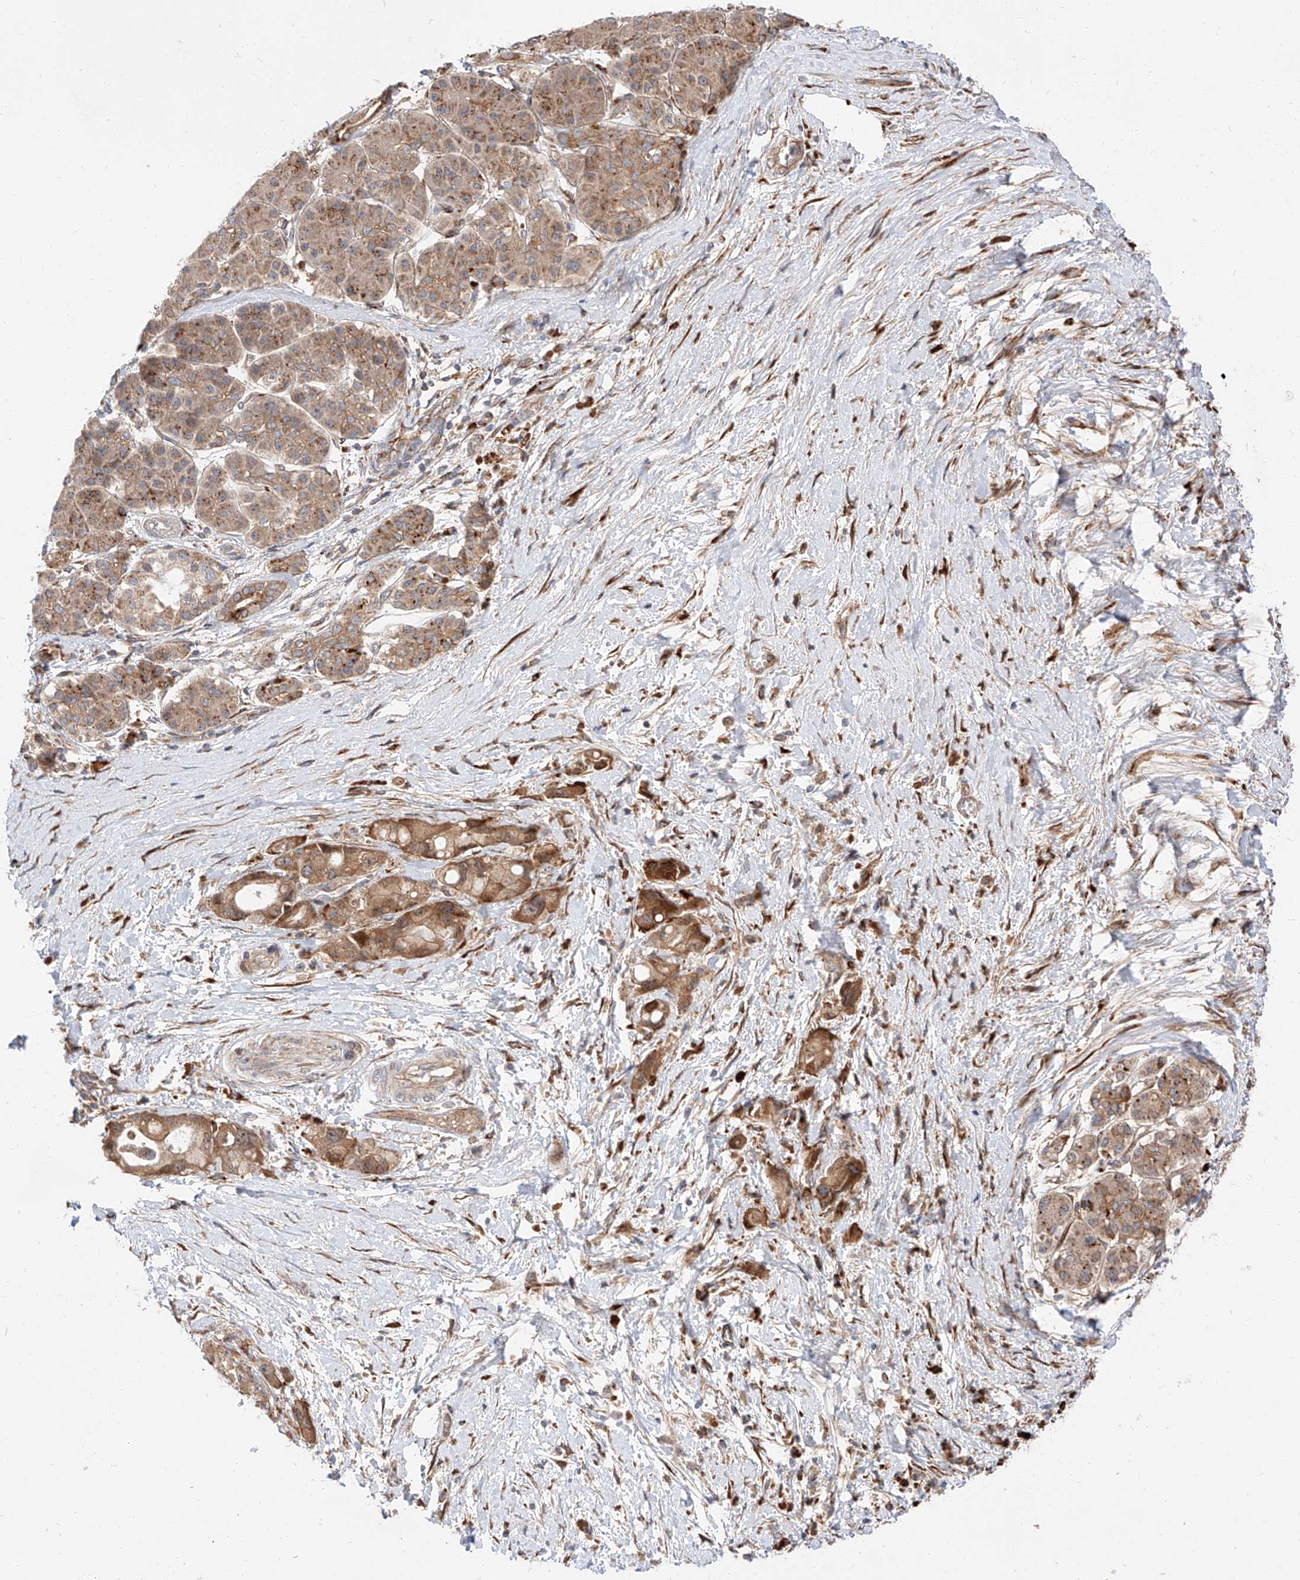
{"staining": {"intensity": "moderate", "quantity": ">75%", "location": "cytoplasmic/membranous"}, "tissue": "pancreatic cancer", "cell_type": "Tumor cells", "image_type": "cancer", "snomed": [{"axis": "morphology", "description": "Normal tissue, NOS"}, {"axis": "morphology", "description": "Adenocarcinoma, NOS"}, {"axis": "topography", "description": "Pancreas"}], "caption": "A brown stain labels moderate cytoplasmic/membranous positivity of a protein in human adenocarcinoma (pancreatic) tumor cells.", "gene": "DIRAS3", "patient": {"sex": "female", "age": 68}}